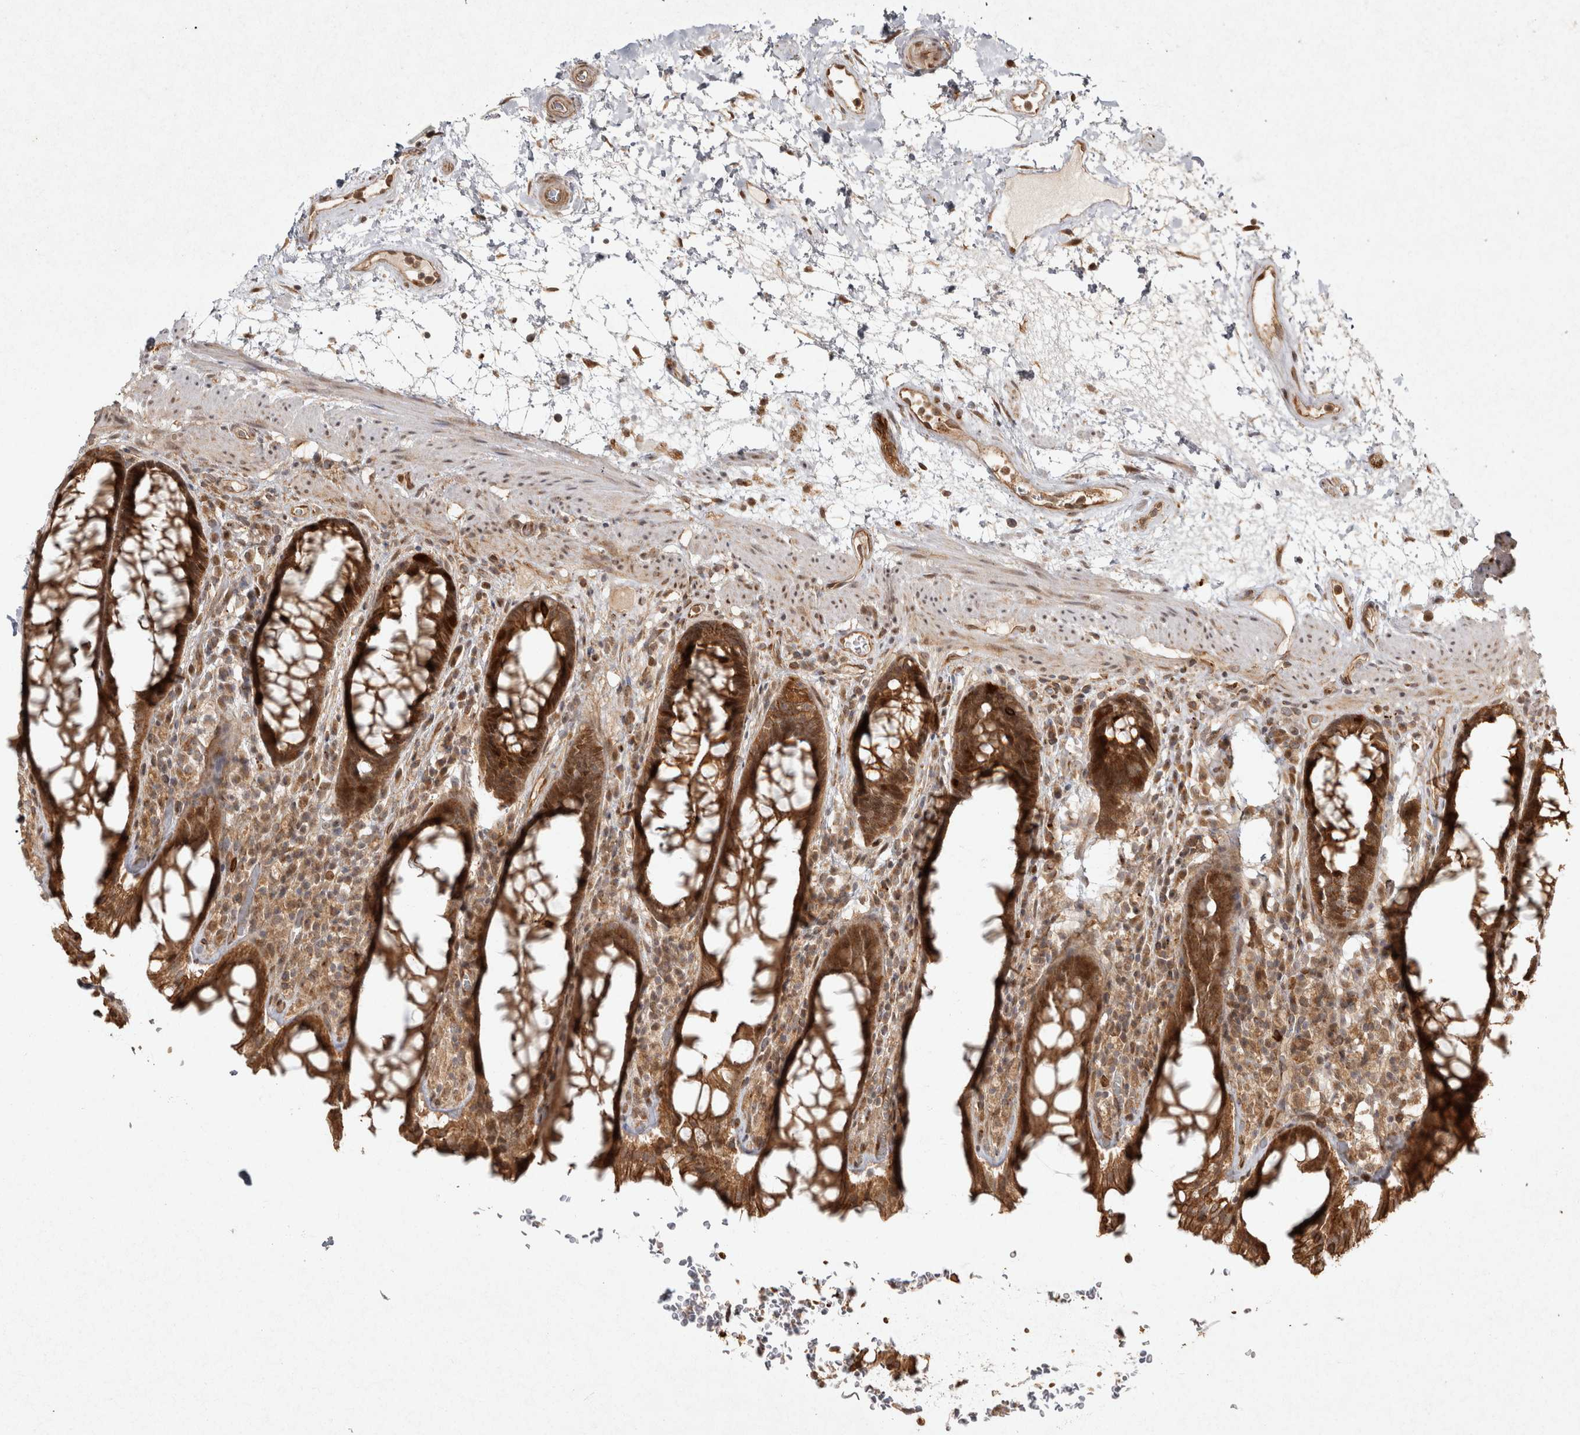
{"staining": {"intensity": "moderate", "quantity": ">75%", "location": "cytoplasmic/membranous"}, "tissue": "rectum", "cell_type": "Glandular cells", "image_type": "normal", "snomed": [{"axis": "morphology", "description": "Normal tissue, NOS"}, {"axis": "topography", "description": "Rectum"}], "caption": "IHC of normal rectum shows medium levels of moderate cytoplasmic/membranous staining in approximately >75% of glandular cells. Nuclei are stained in blue.", "gene": "CAMSAP2", "patient": {"sex": "male", "age": 64}}